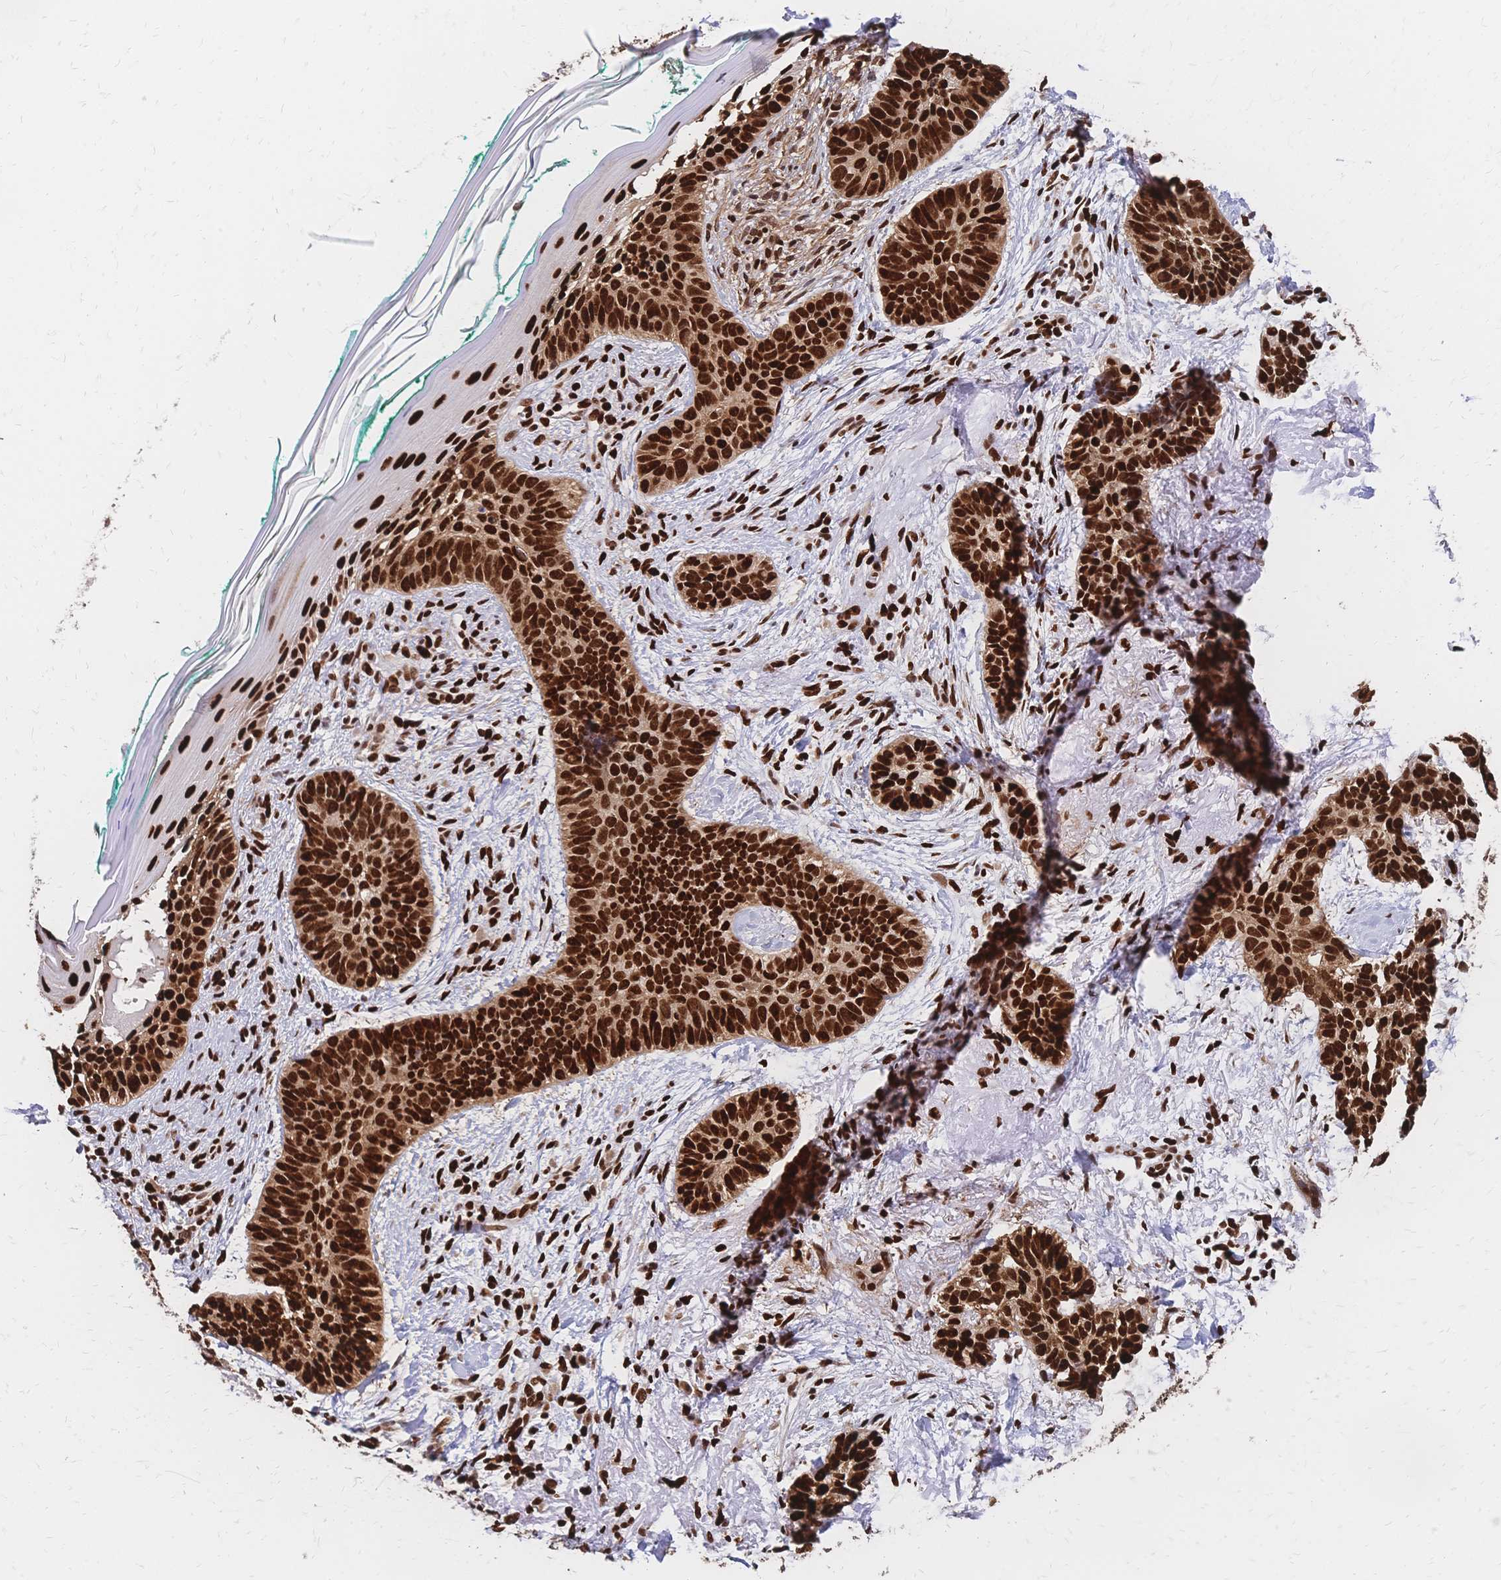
{"staining": {"intensity": "strong", "quantity": ">75%", "location": "nuclear"}, "tissue": "skin cancer", "cell_type": "Tumor cells", "image_type": "cancer", "snomed": [{"axis": "morphology", "description": "Basal cell carcinoma"}, {"axis": "topography", "description": "Skin"}, {"axis": "topography", "description": "Skin of face"}, {"axis": "topography", "description": "Skin of nose"}], "caption": "Skin basal cell carcinoma was stained to show a protein in brown. There is high levels of strong nuclear expression in approximately >75% of tumor cells. Immunohistochemistry stains the protein of interest in brown and the nuclei are stained blue.", "gene": "HDGF", "patient": {"sex": "female", "age": 86}}